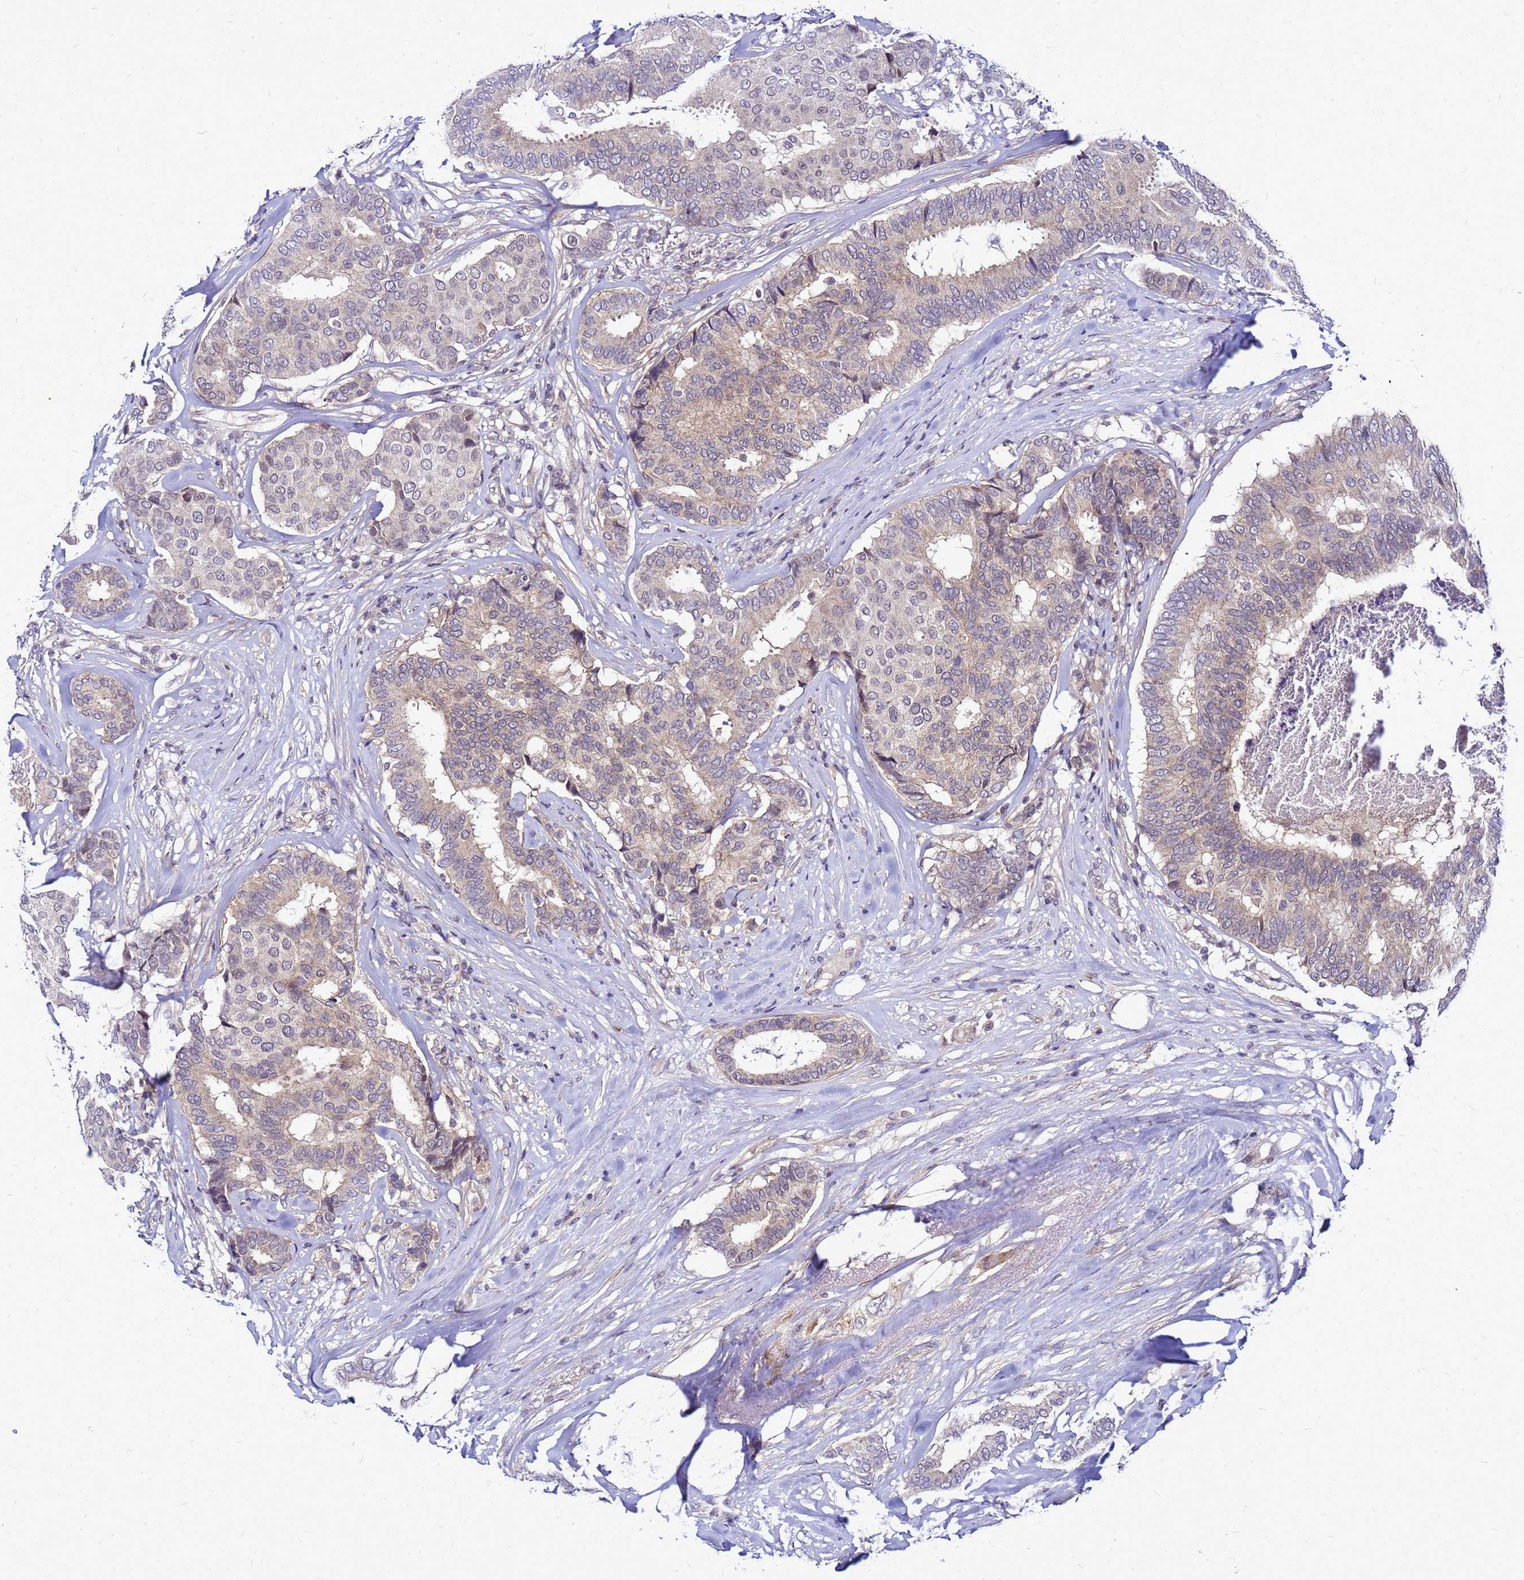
{"staining": {"intensity": "weak", "quantity": "25%-75%", "location": "cytoplasmic/membranous"}, "tissue": "breast cancer", "cell_type": "Tumor cells", "image_type": "cancer", "snomed": [{"axis": "morphology", "description": "Duct carcinoma"}, {"axis": "topography", "description": "Breast"}], "caption": "Immunohistochemical staining of human infiltrating ductal carcinoma (breast) reveals weak cytoplasmic/membranous protein expression in approximately 25%-75% of tumor cells.", "gene": "SAT1", "patient": {"sex": "female", "age": 75}}